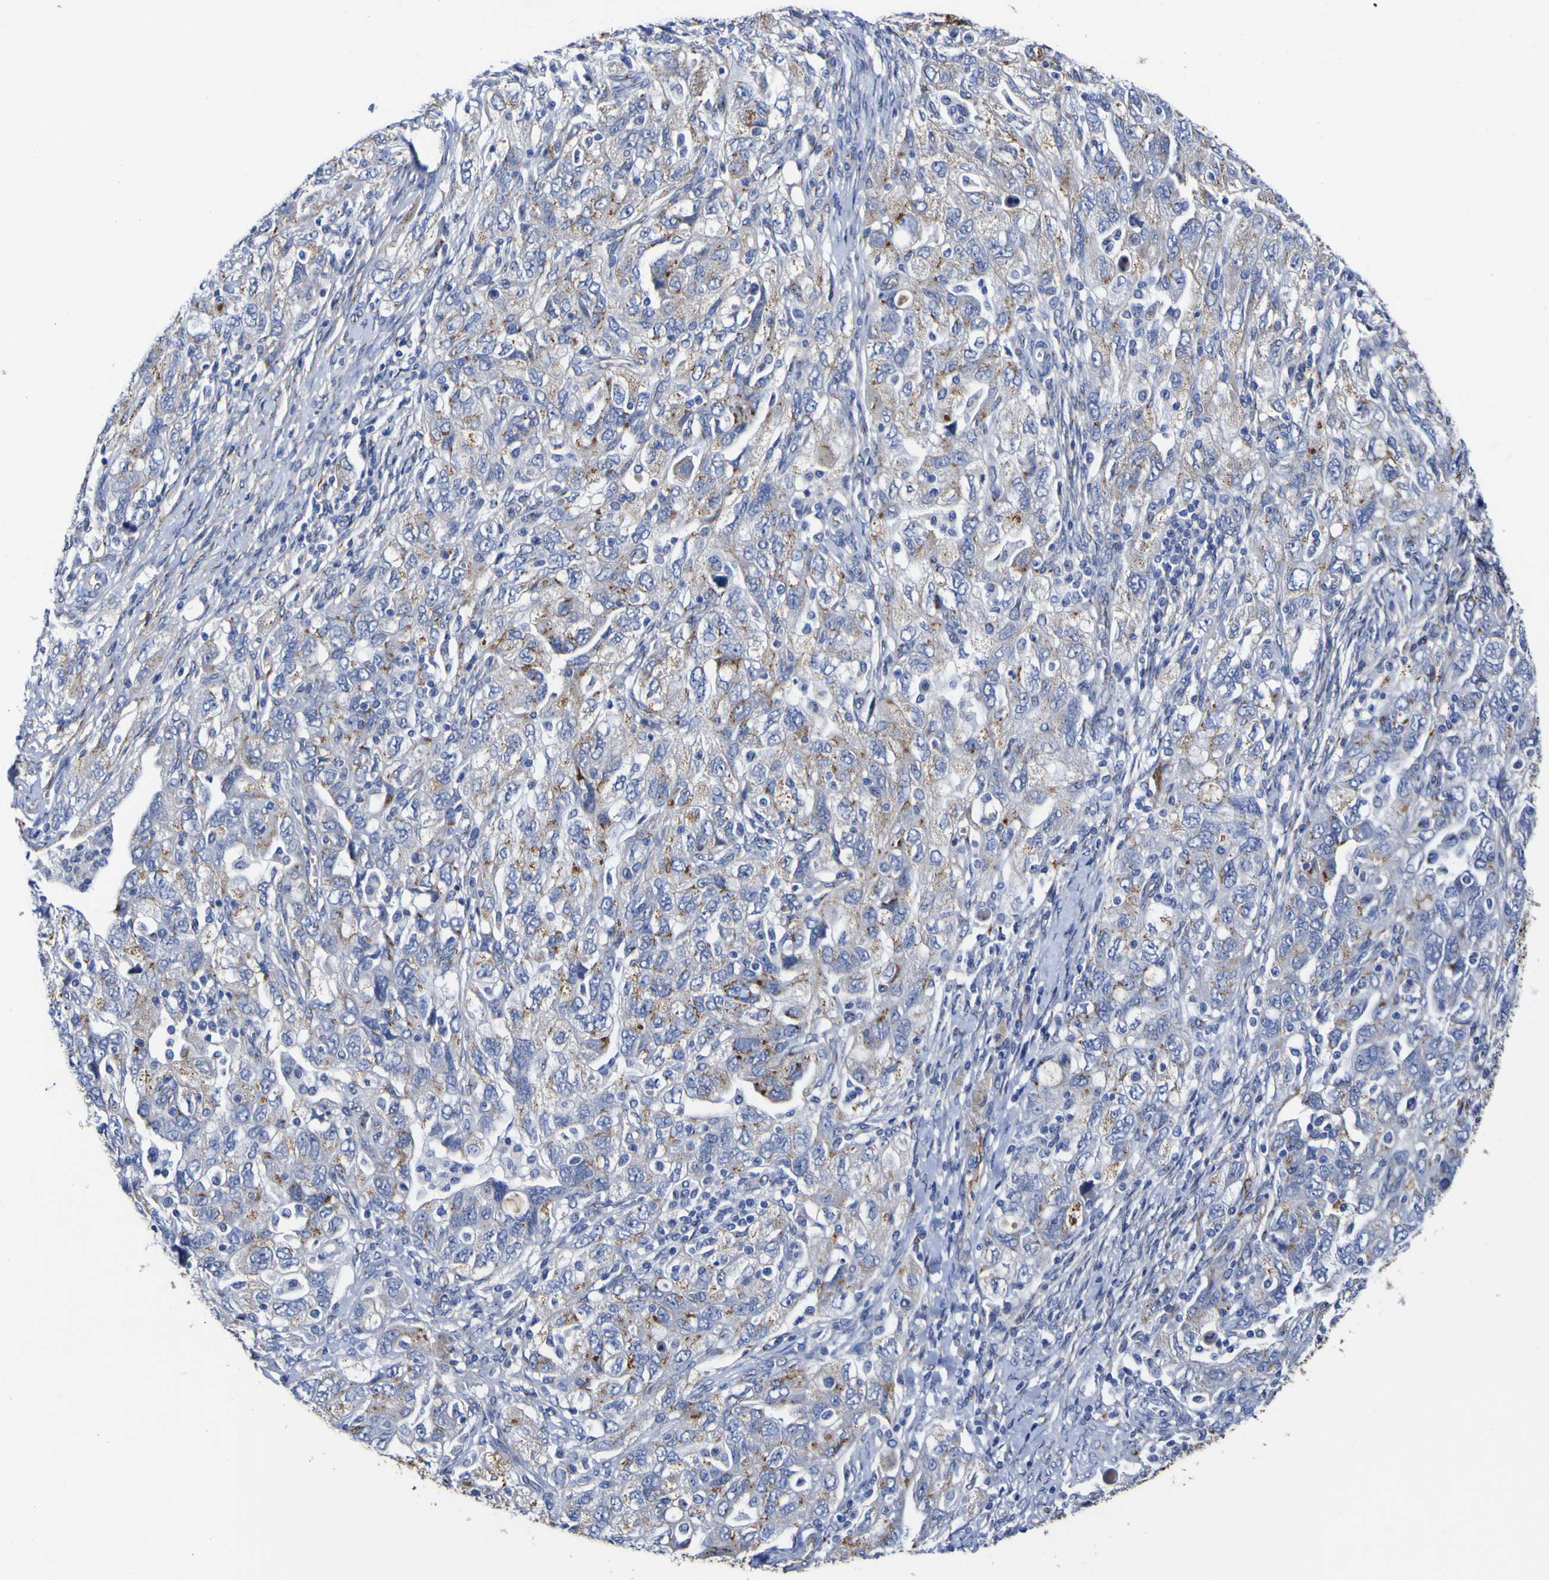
{"staining": {"intensity": "moderate", "quantity": "25%-75%", "location": "cytoplasmic/membranous"}, "tissue": "ovarian cancer", "cell_type": "Tumor cells", "image_type": "cancer", "snomed": [{"axis": "morphology", "description": "Carcinoma, NOS"}, {"axis": "morphology", "description": "Cystadenocarcinoma, serous, NOS"}, {"axis": "topography", "description": "Ovary"}], "caption": "Human ovarian carcinoma stained with a brown dye displays moderate cytoplasmic/membranous positive positivity in approximately 25%-75% of tumor cells.", "gene": "GOLM1", "patient": {"sex": "female", "age": 69}}